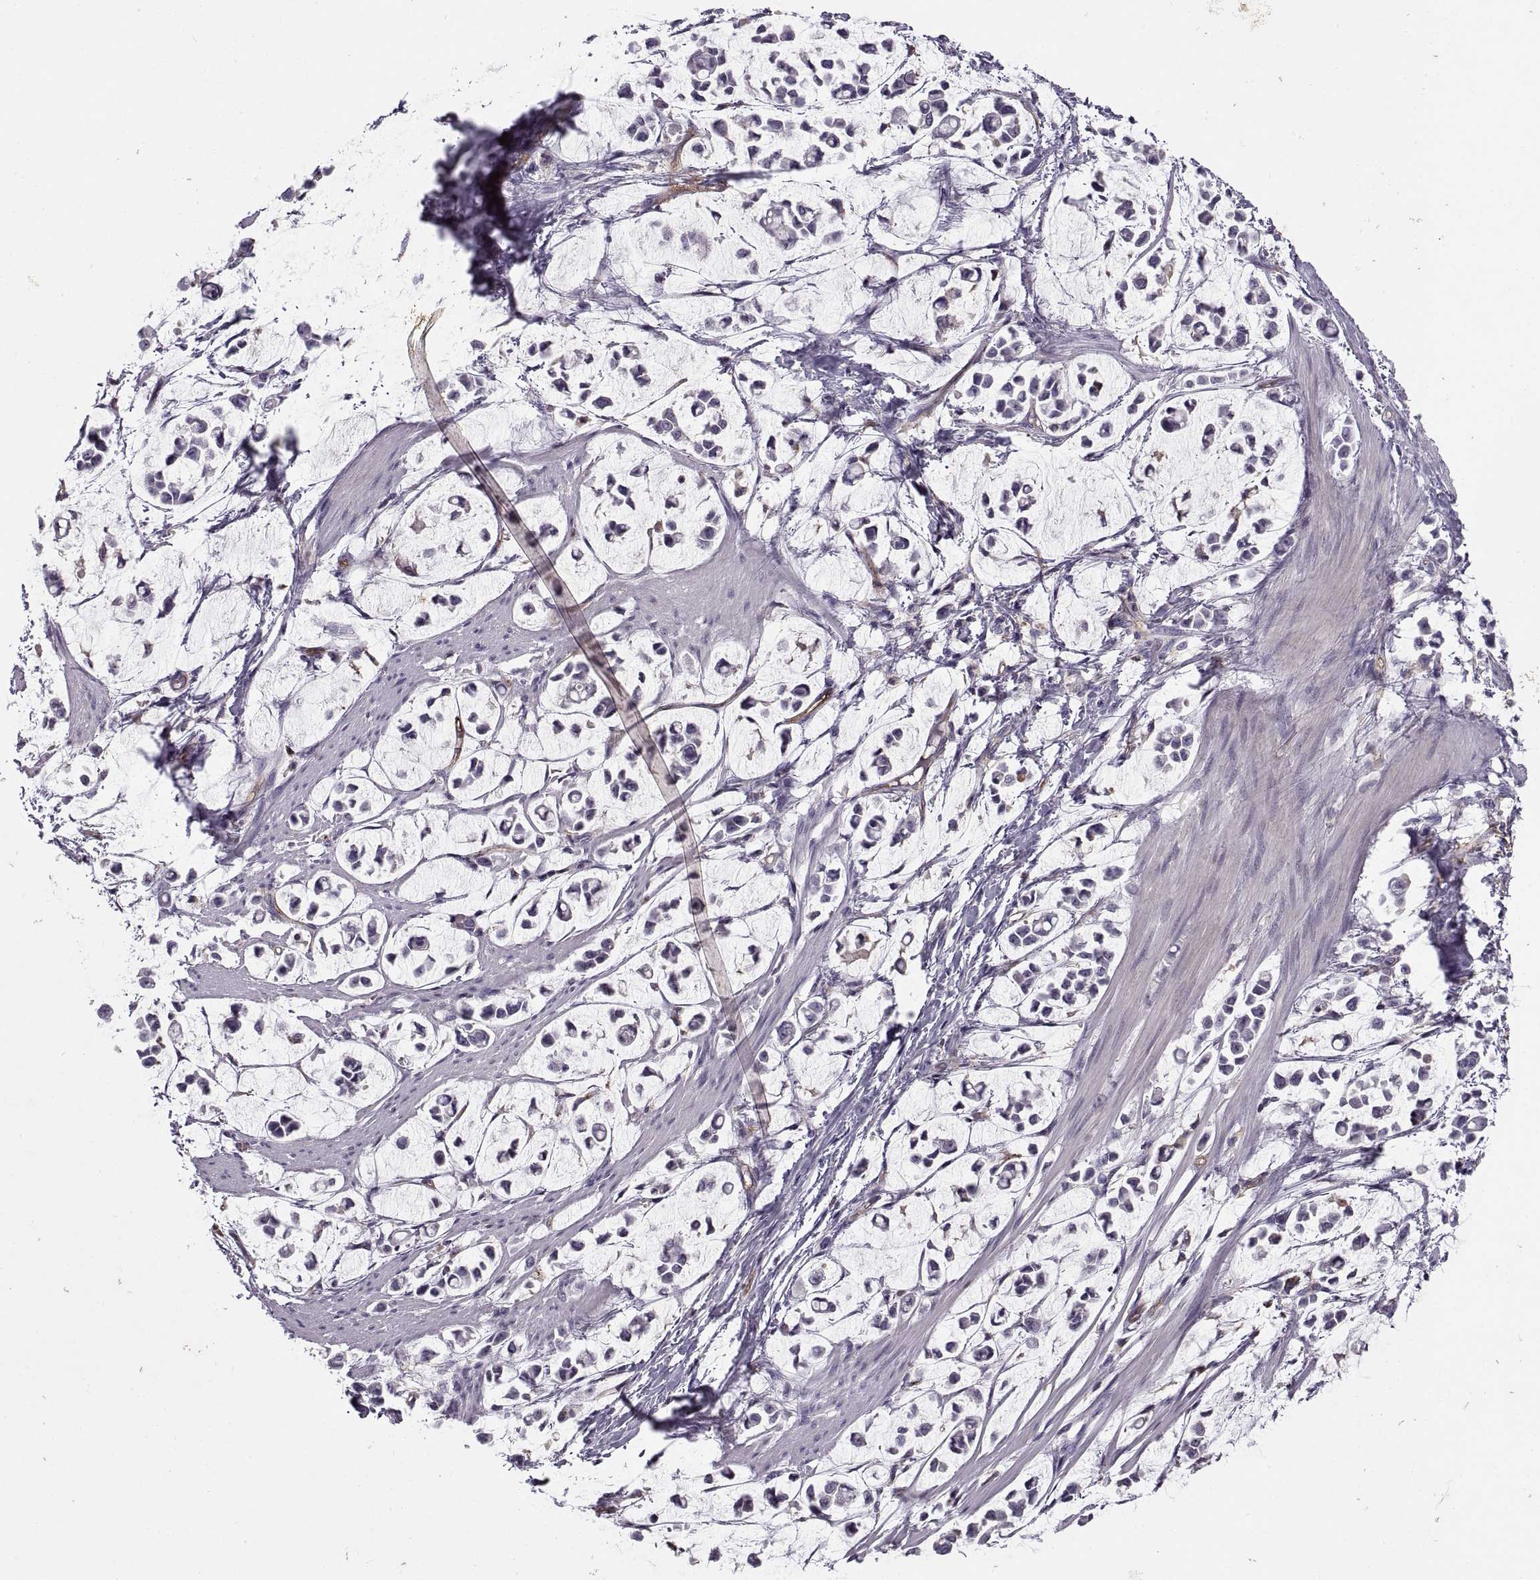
{"staining": {"intensity": "negative", "quantity": "none", "location": "none"}, "tissue": "stomach cancer", "cell_type": "Tumor cells", "image_type": "cancer", "snomed": [{"axis": "morphology", "description": "Adenocarcinoma, NOS"}, {"axis": "topography", "description": "Stomach"}], "caption": "High magnification brightfield microscopy of stomach cancer (adenocarcinoma) stained with DAB (brown) and counterstained with hematoxylin (blue): tumor cells show no significant staining.", "gene": "RALB", "patient": {"sex": "male", "age": 82}}